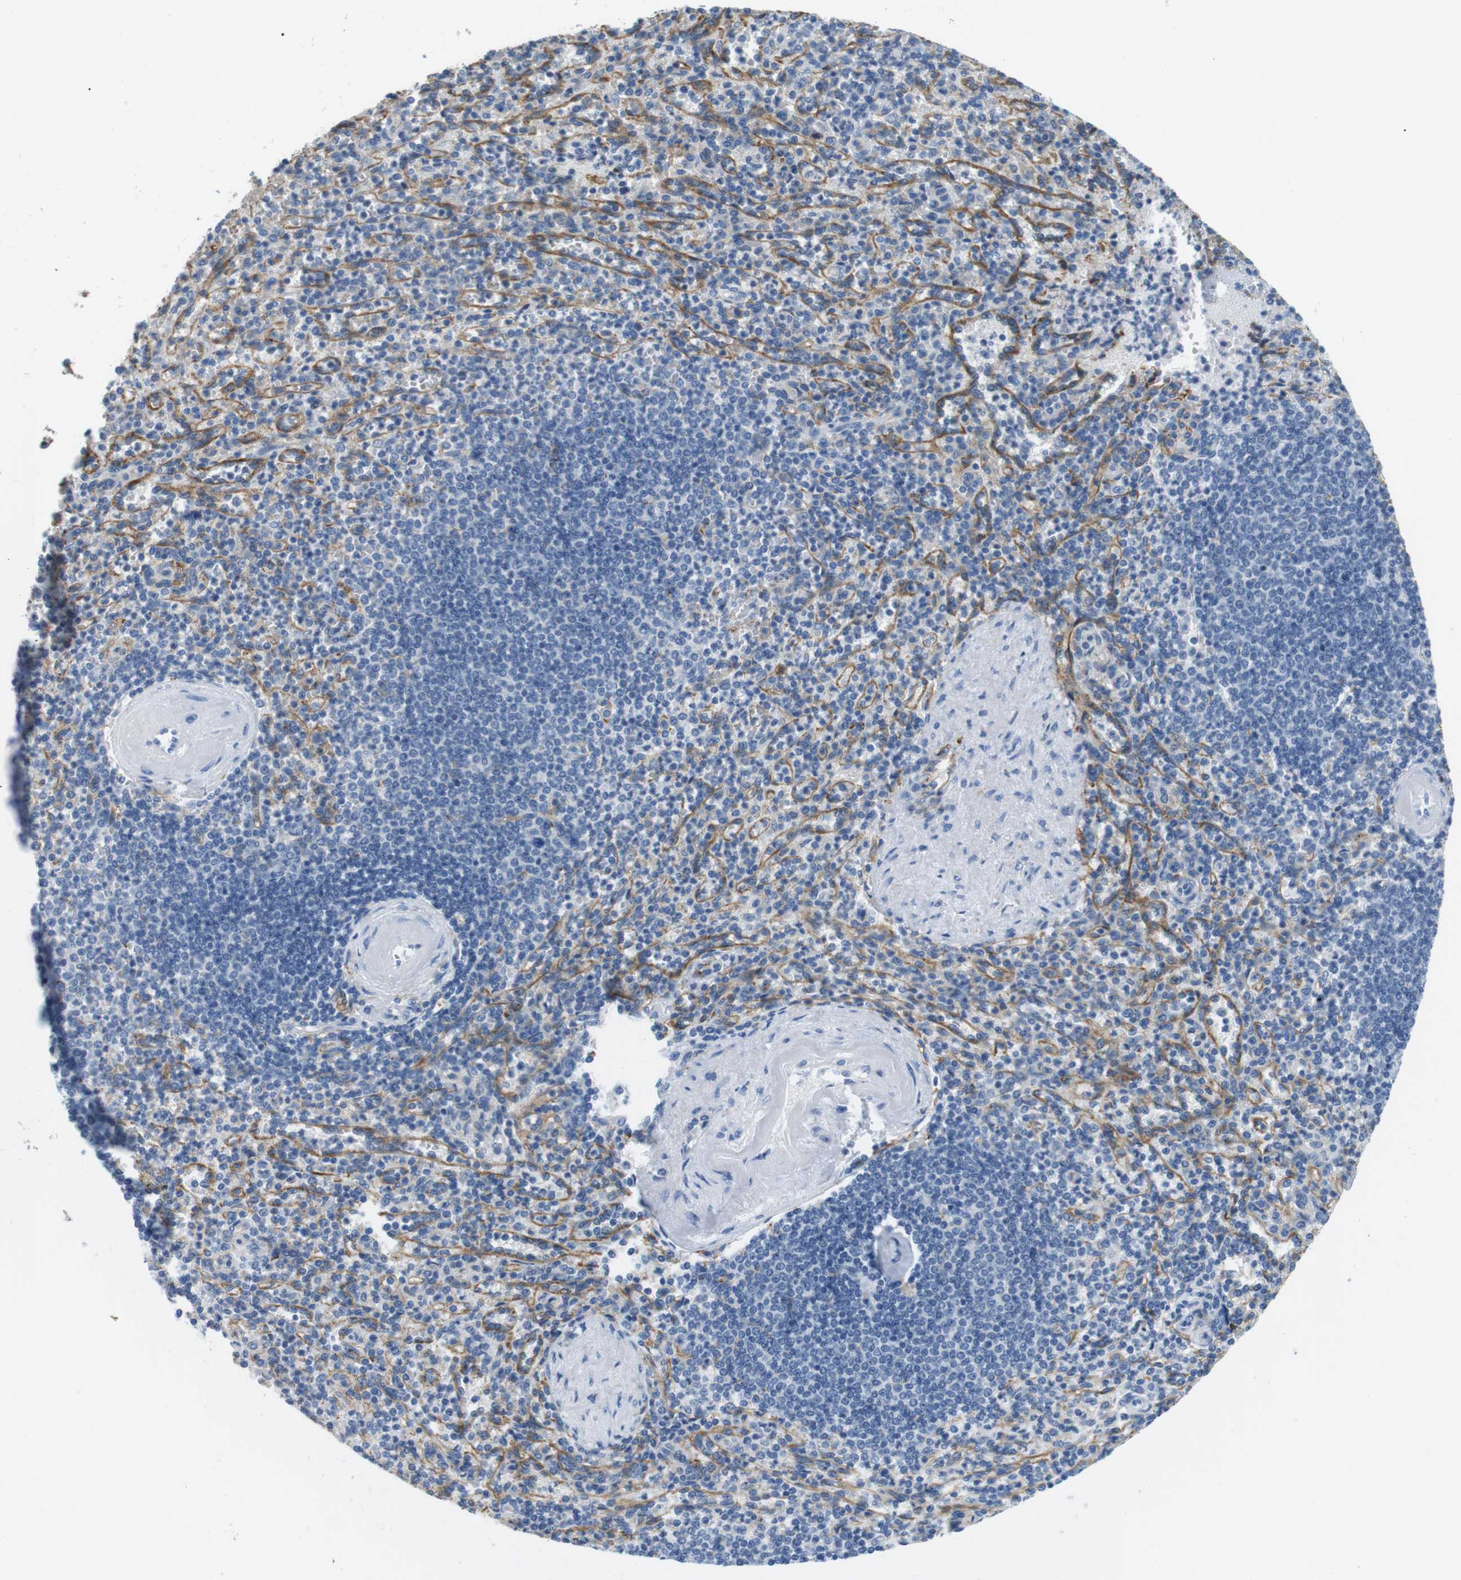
{"staining": {"intensity": "weak", "quantity": "<25%", "location": "cytoplasmic/membranous"}, "tissue": "spleen", "cell_type": "Cells in red pulp", "image_type": "normal", "snomed": [{"axis": "morphology", "description": "Normal tissue, NOS"}, {"axis": "topography", "description": "Spleen"}], "caption": "Immunohistochemistry image of normal spleen: human spleen stained with DAB exhibits no significant protein expression in cells in red pulp. (Brightfield microscopy of DAB immunohistochemistry (IHC) at high magnification).", "gene": "FCGRT", "patient": {"sex": "female", "age": 74}}